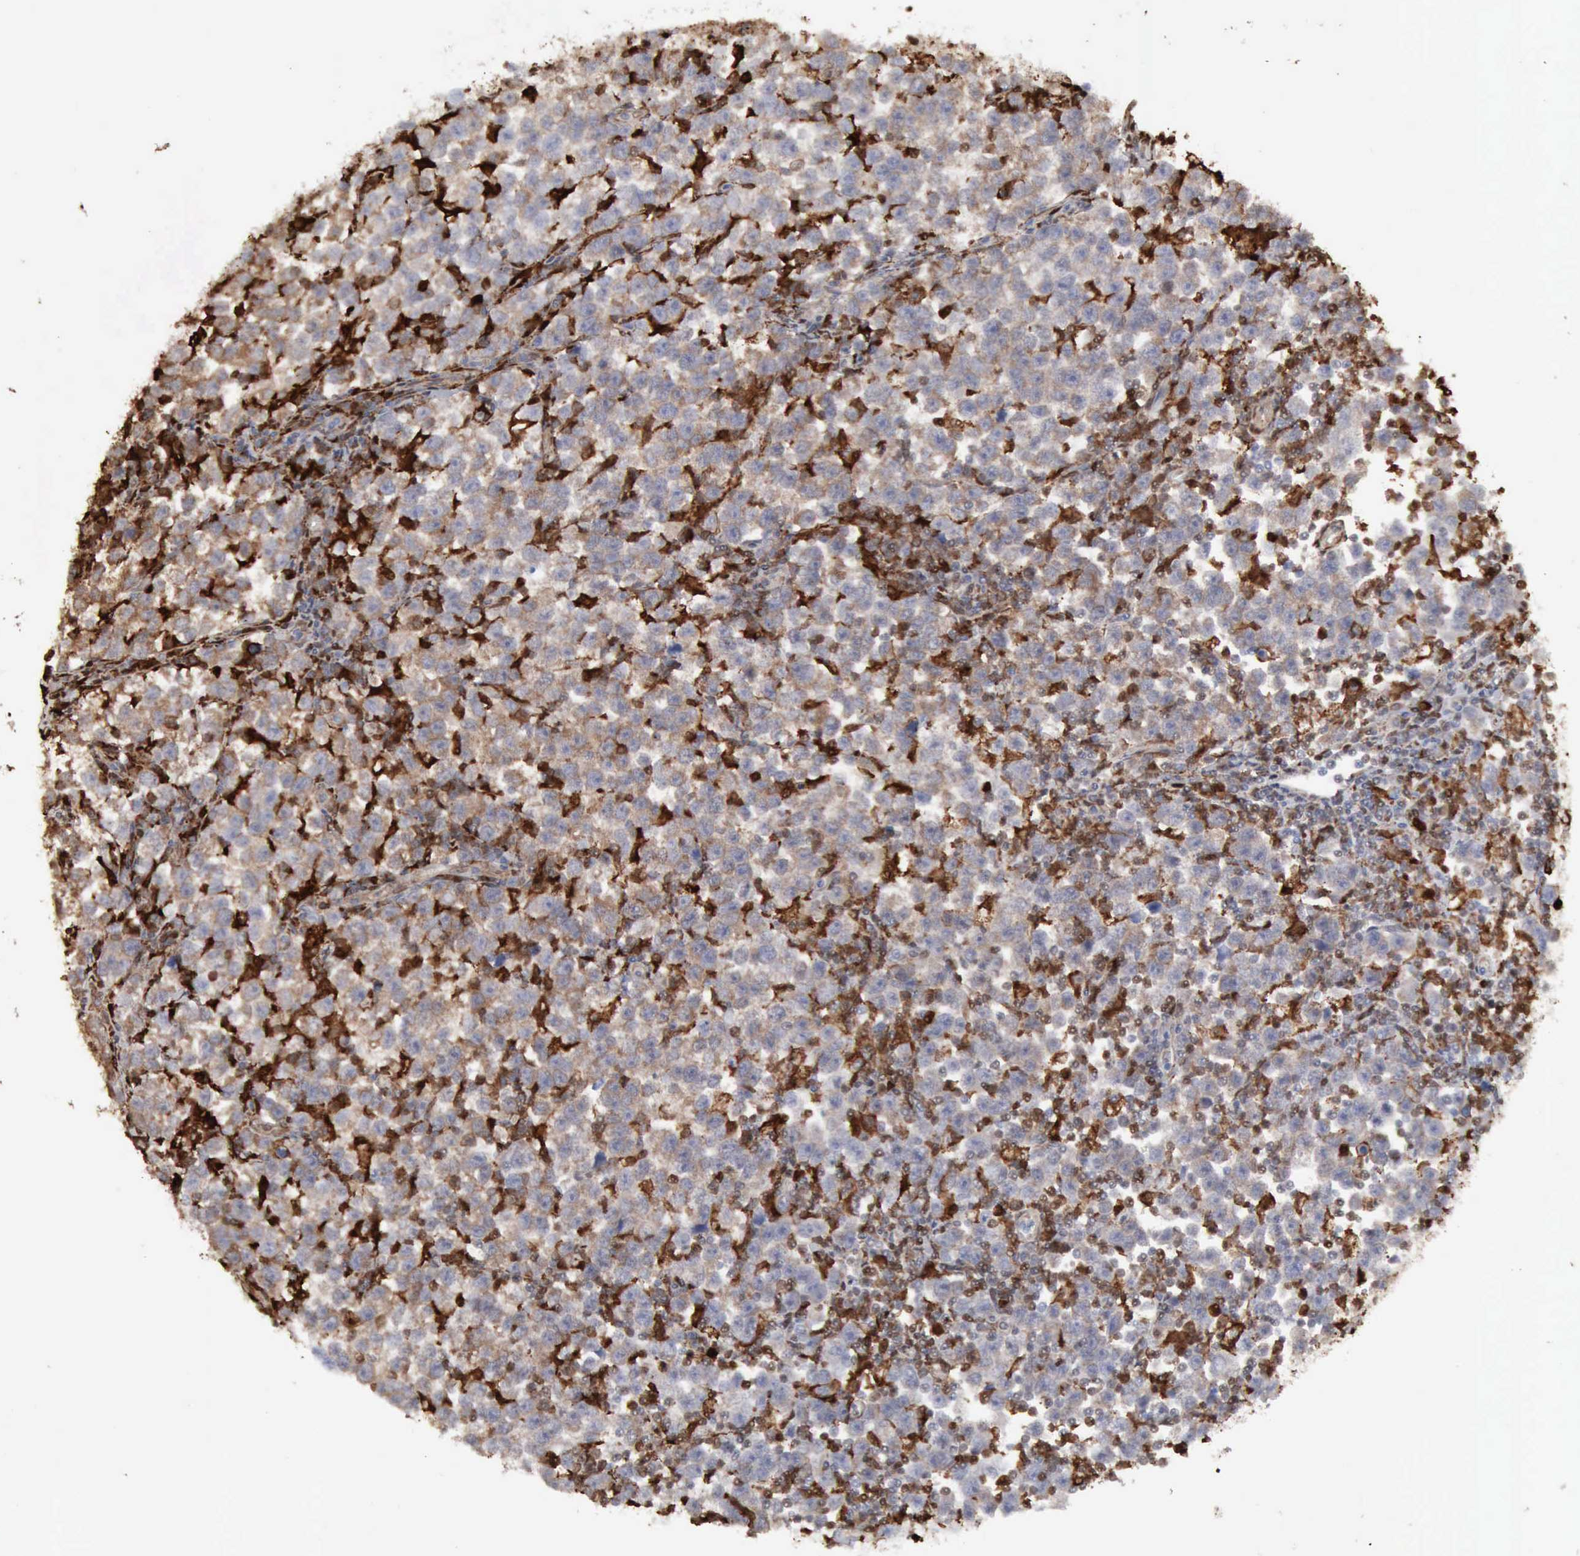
{"staining": {"intensity": "weak", "quantity": ">75%", "location": "cytoplasmic/membranous"}, "tissue": "testis cancer", "cell_type": "Tumor cells", "image_type": "cancer", "snomed": [{"axis": "morphology", "description": "Seminoma, NOS"}, {"axis": "topography", "description": "Testis"}], "caption": "Immunohistochemical staining of human testis cancer shows weak cytoplasmic/membranous protein expression in approximately >75% of tumor cells. The protein of interest is stained brown, and the nuclei are stained in blue (DAB IHC with brightfield microscopy, high magnification).", "gene": "STAT1", "patient": {"sex": "male", "age": 43}}